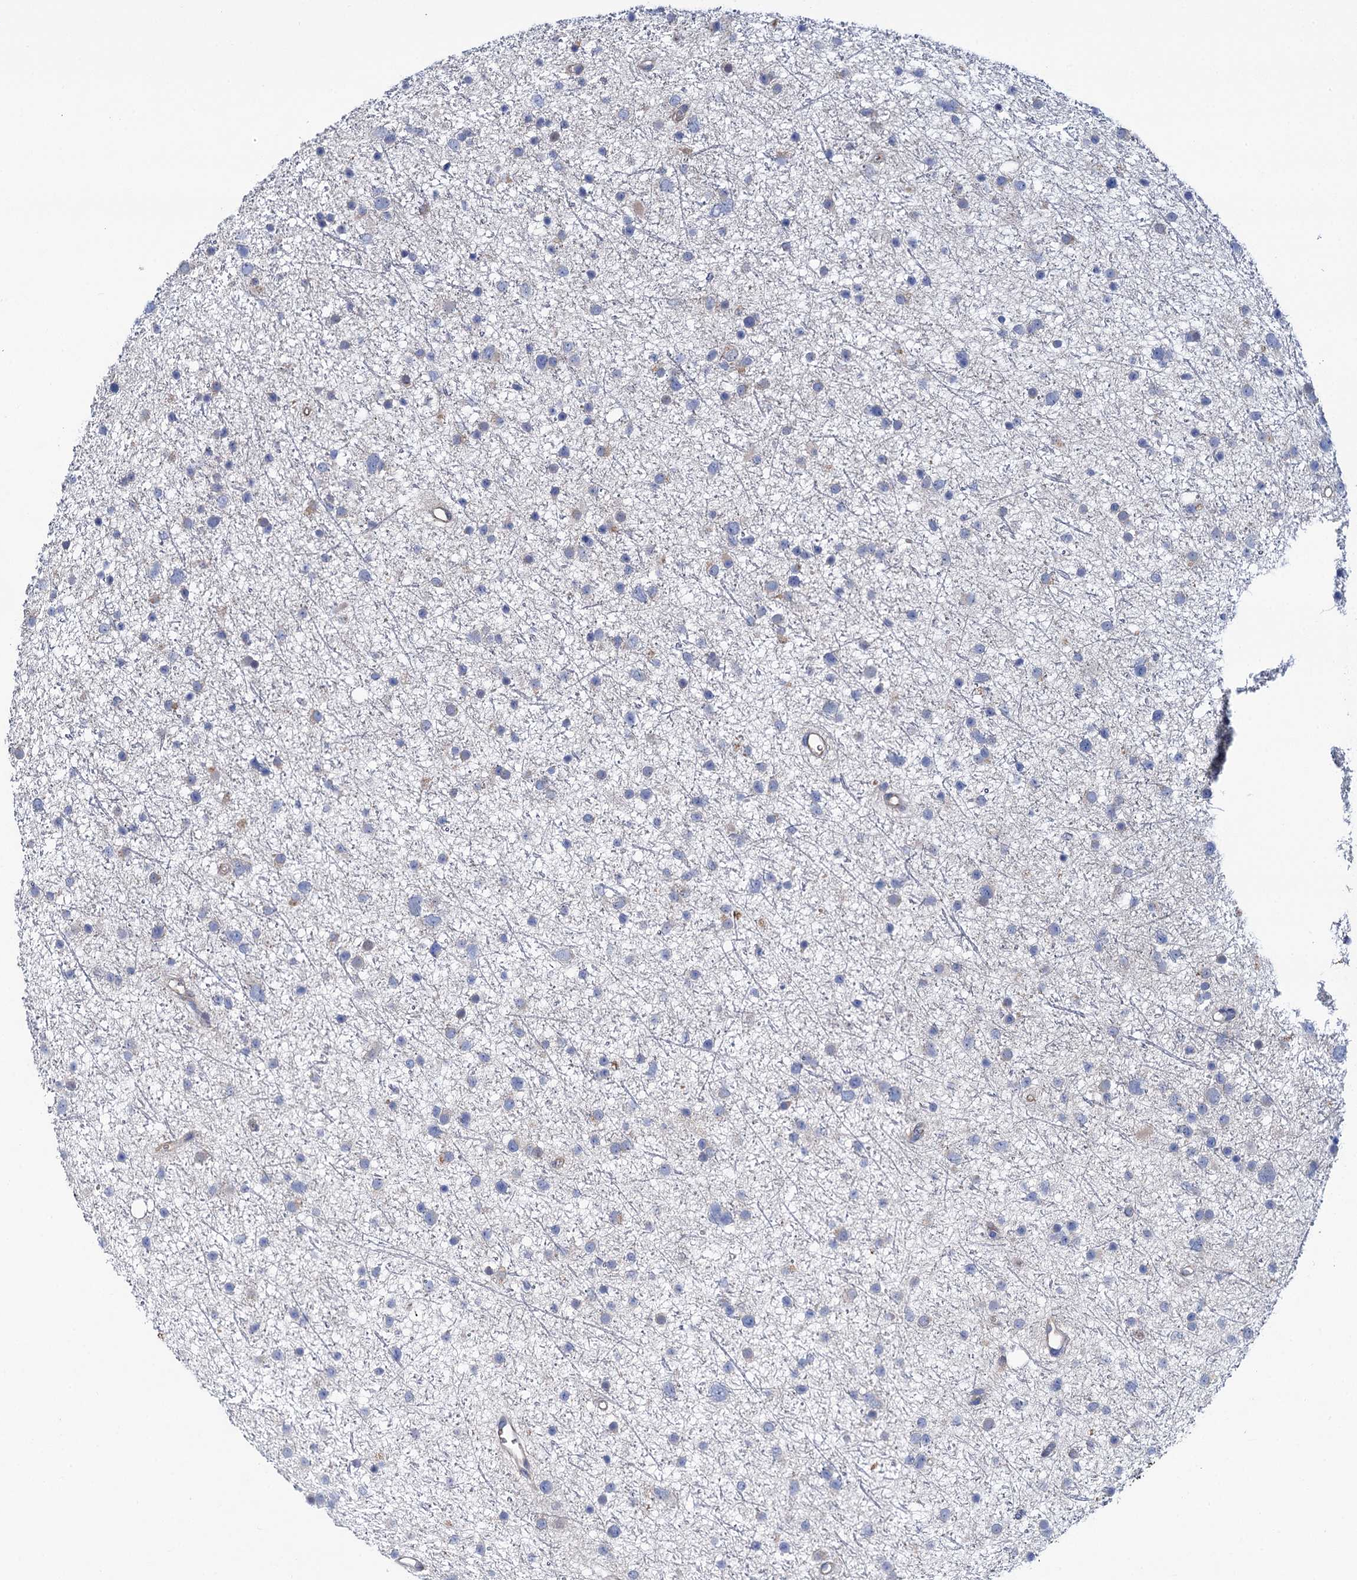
{"staining": {"intensity": "negative", "quantity": "none", "location": "none"}, "tissue": "glioma", "cell_type": "Tumor cells", "image_type": "cancer", "snomed": [{"axis": "morphology", "description": "Glioma, malignant, Low grade"}, {"axis": "topography", "description": "Cerebral cortex"}], "caption": "A photomicrograph of human glioma is negative for staining in tumor cells.", "gene": "TRIM55", "patient": {"sex": "female", "age": 39}}